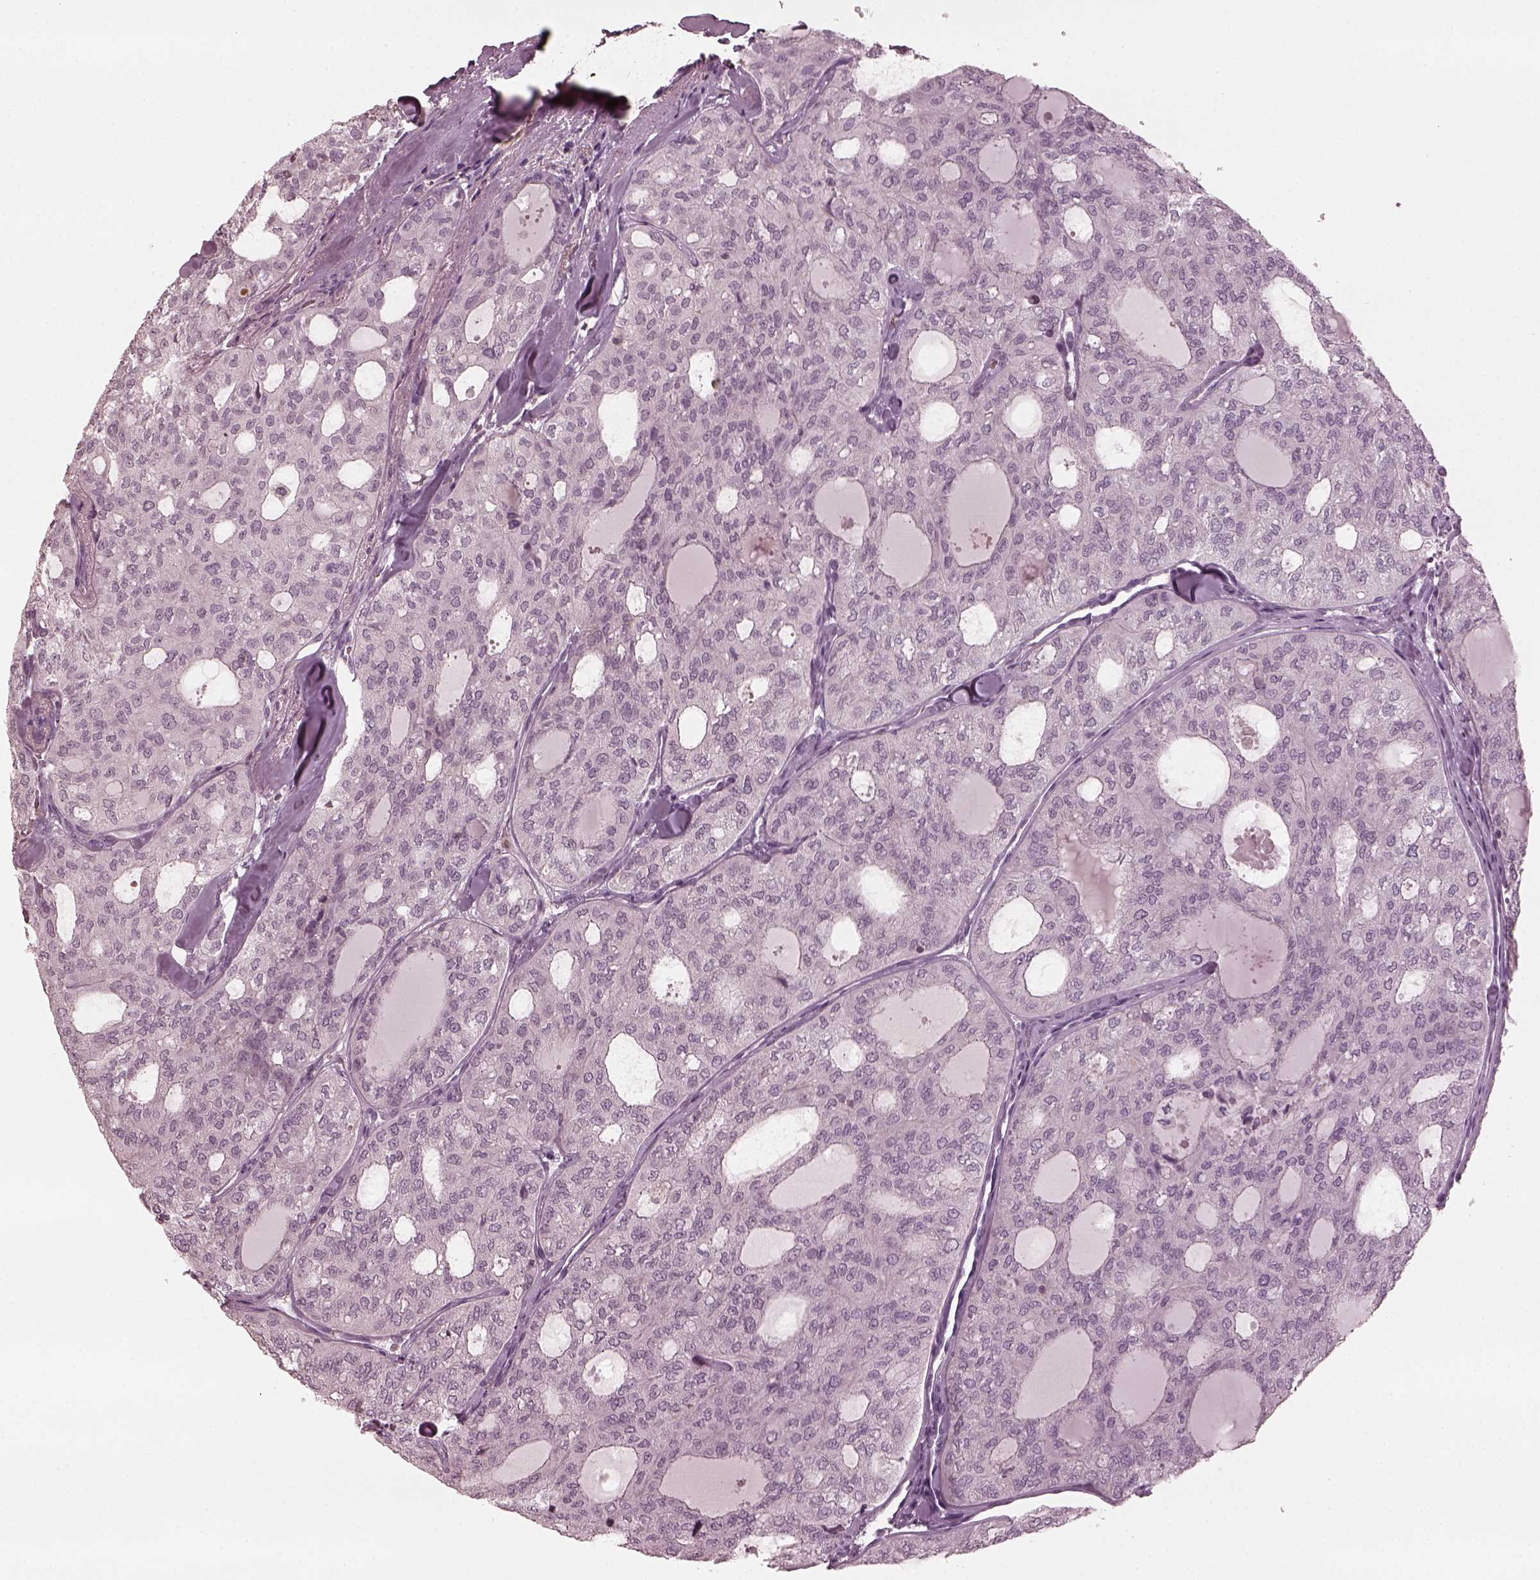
{"staining": {"intensity": "negative", "quantity": "none", "location": "none"}, "tissue": "thyroid cancer", "cell_type": "Tumor cells", "image_type": "cancer", "snomed": [{"axis": "morphology", "description": "Follicular adenoma carcinoma, NOS"}, {"axis": "topography", "description": "Thyroid gland"}], "caption": "IHC histopathology image of neoplastic tissue: follicular adenoma carcinoma (thyroid) stained with DAB (3,3'-diaminobenzidine) displays no significant protein staining in tumor cells. (Stains: DAB IHC with hematoxylin counter stain, Microscopy: brightfield microscopy at high magnification).", "gene": "PSTPIP2", "patient": {"sex": "male", "age": 75}}